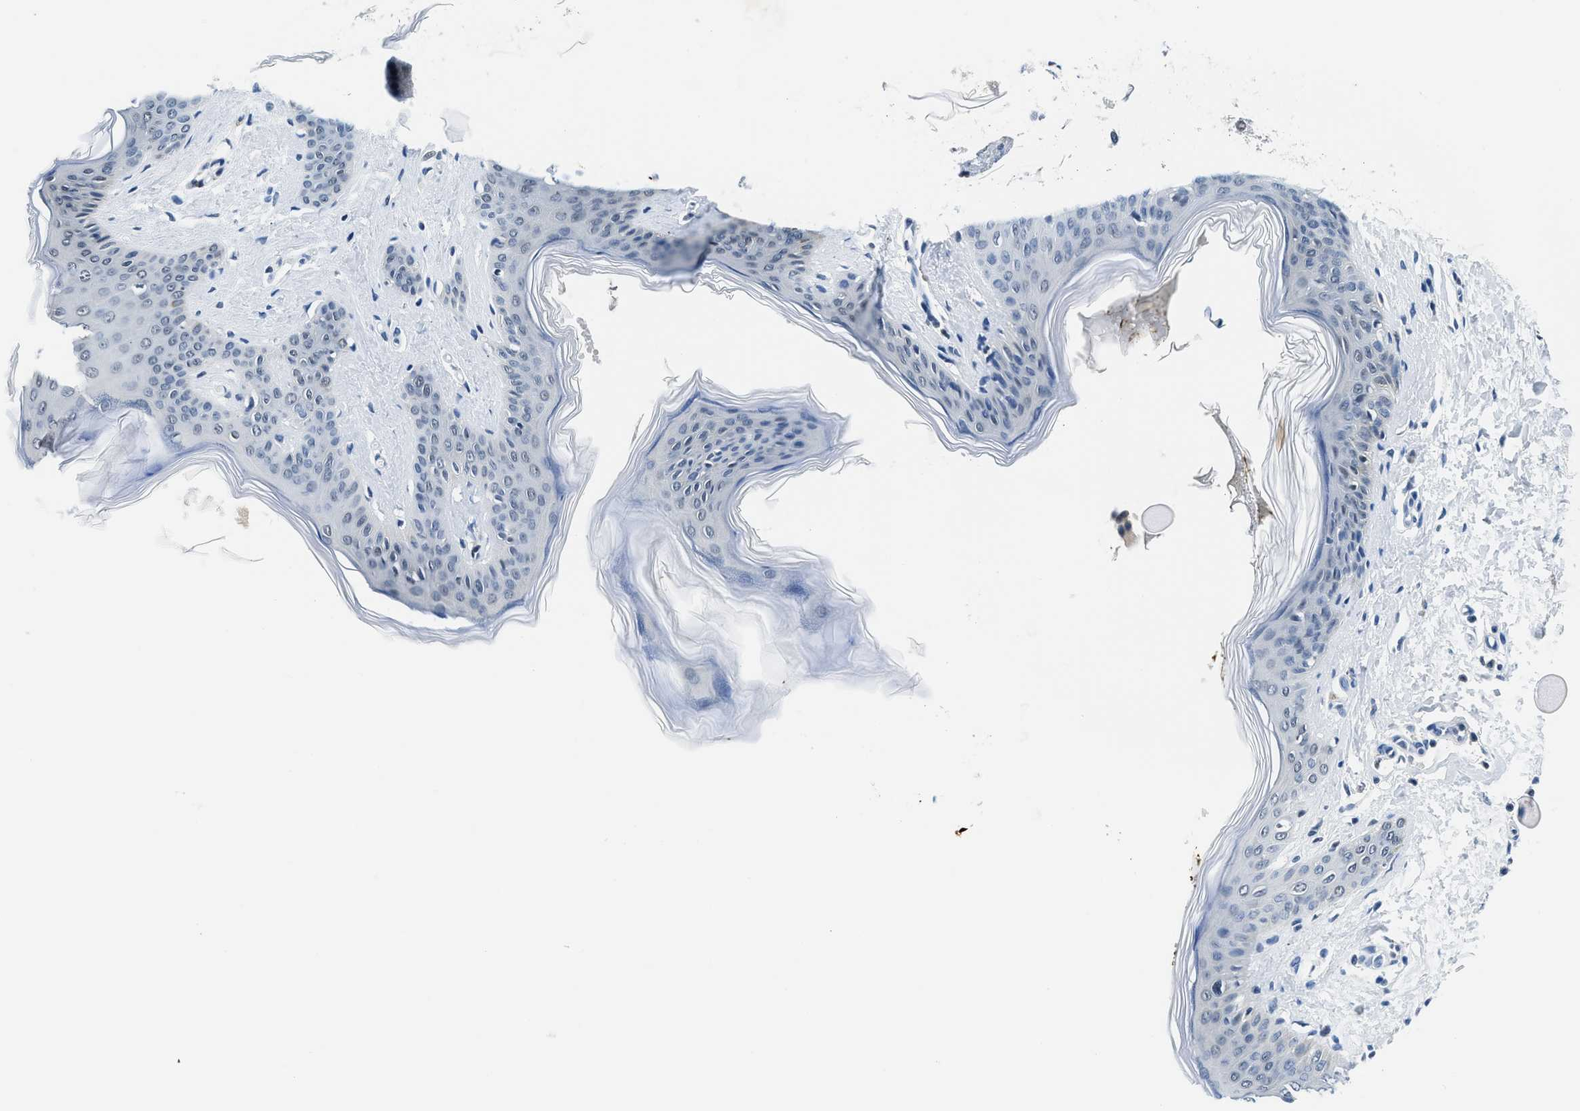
{"staining": {"intensity": "negative", "quantity": "none", "location": "none"}, "tissue": "skin", "cell_type": "Fibroblasts", "image_type": "normal", "snomed": [{"axis": "morphology", "description": "Normal tissue, NOS"}, {"axis": "topography", "description": "Skin"}], "caption": "The micrograph exhibits no staining of fibroblasts in normal skin. (DAB (3,3'-diaminobenzidine) immunohistochemistry visualized using brightfield microscopy, high magnification).", "gene": "ALX1", "patient": {"sex": "female", "age": 17}}